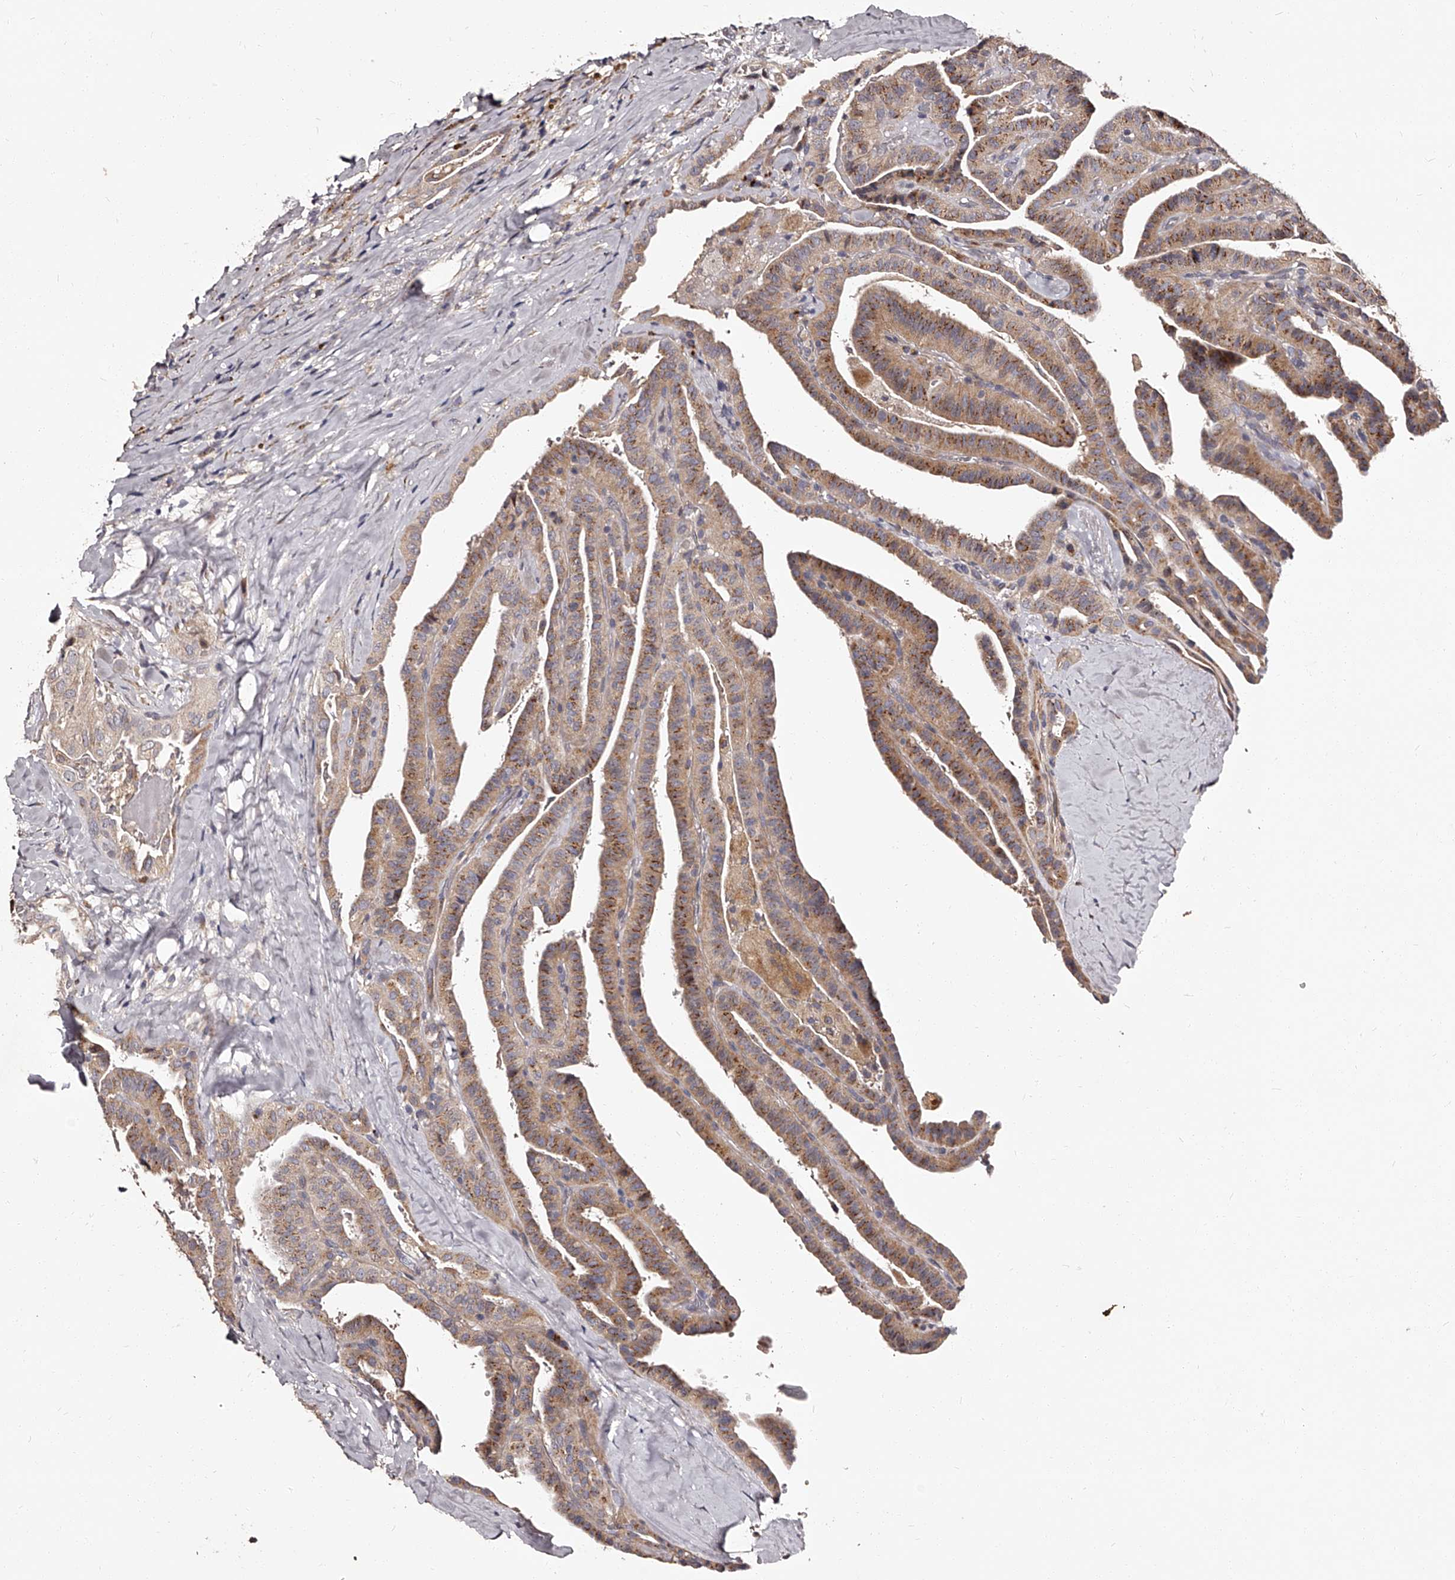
{"staining": {"intensity": "moderate", "quantity": ">75%", "location": "cytoplasmic/membranous"}, "tissue": "thyroid cancer", "cell_type": "Tumor cells", "image_type": "cancer", "snomed": [{"axis": "morphology", "description": "Papillary adenocarcinoma, NOS"}, {"axis": "topography", "description": "Thyroid gland"}], "caption": "Tumor cells demonstrate medium levels of moderate cytoplasmic/membranous expression in about >75% of cells in thyroid cancer. (Stains: DAB in brown, nuclei in blue, Microscopy: brightfield microscopy at high magnification).", "gene": "RSC1A1", "patient": {"sex": "male", "age": 77}}